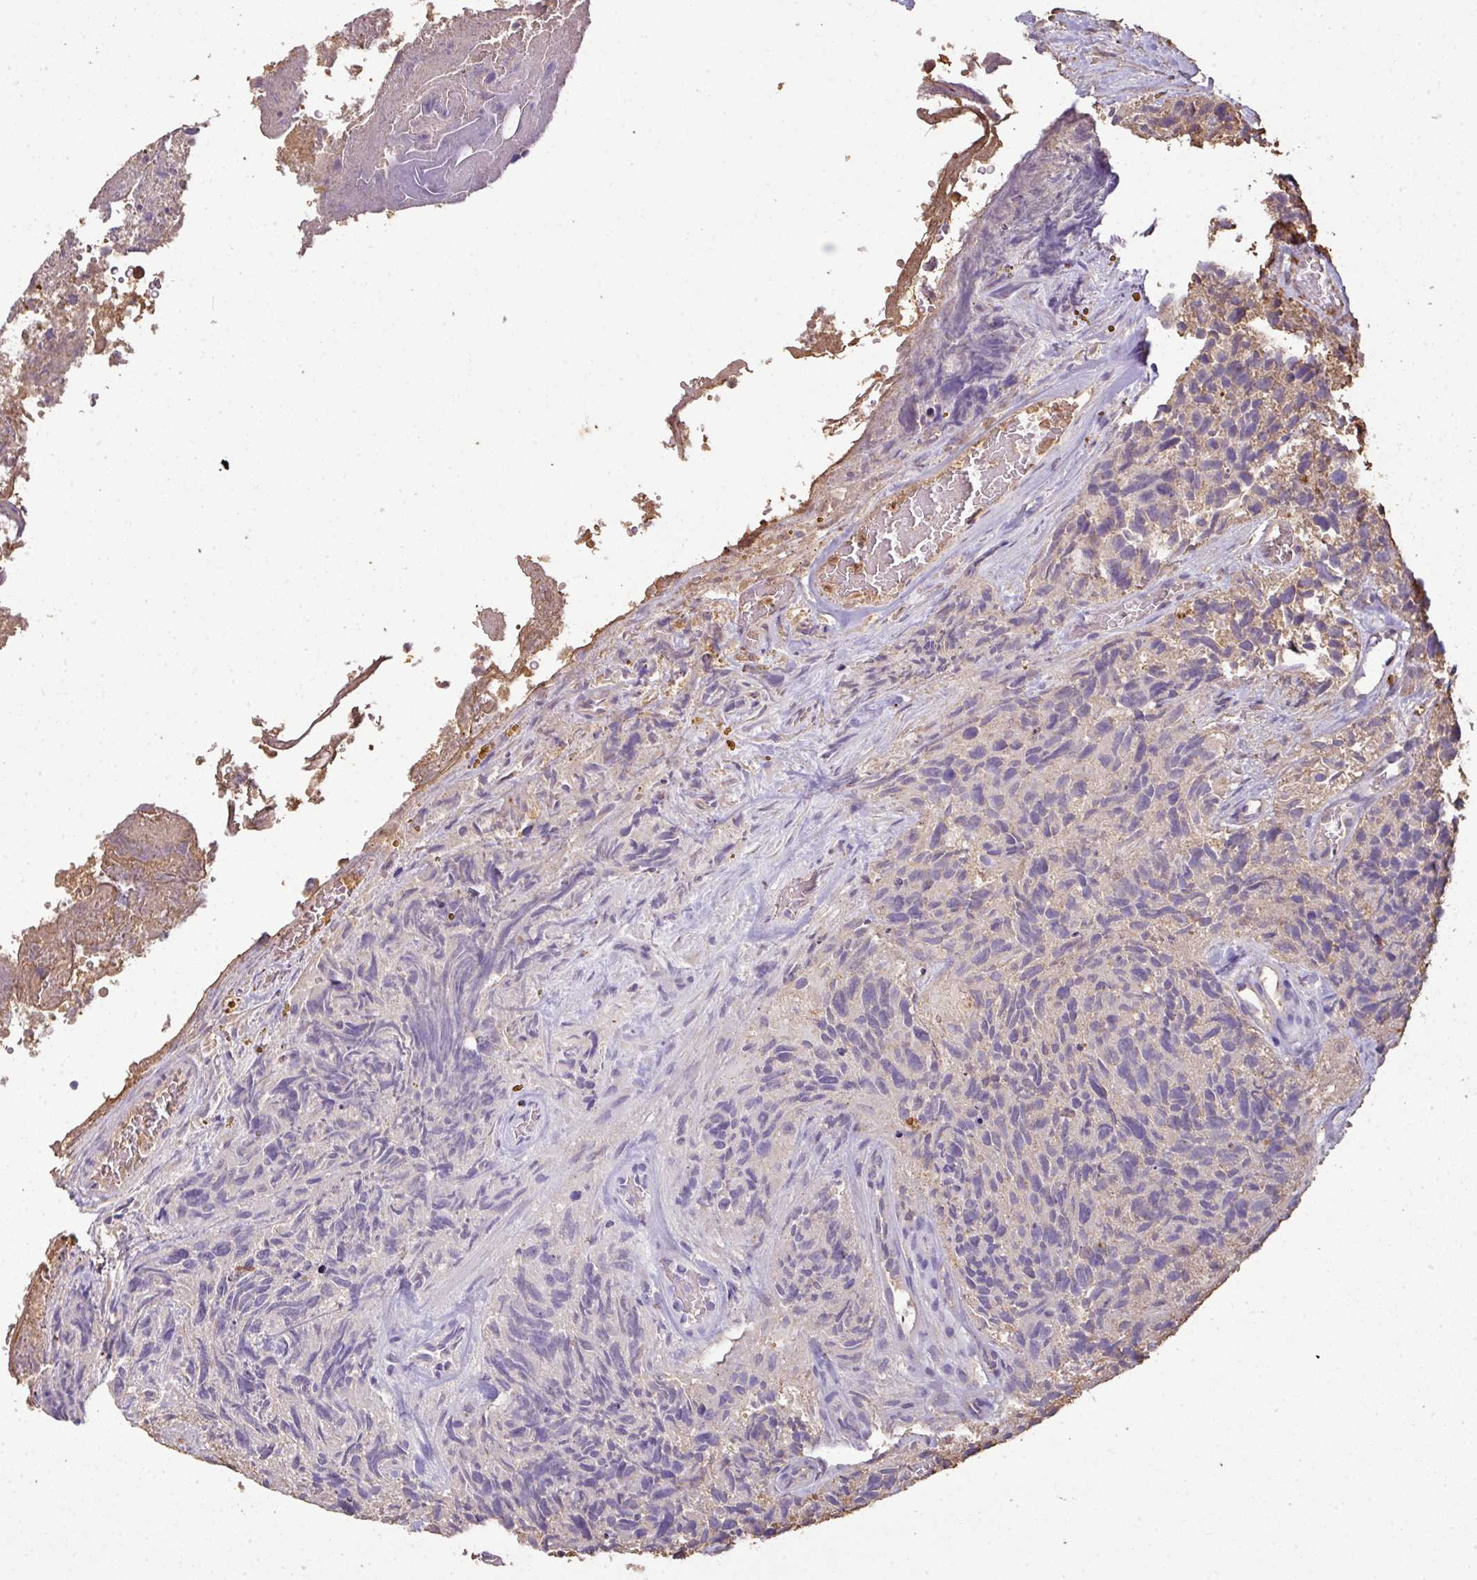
{"staining": {"intensity": "negative", "quantity": "none", "location": "none"}, "tissue": "glioma", "cell_type": "Tumor cells", "image_type": "cancer", "snomed": [{"axis": "morphology", "description": "Glioma, malignant, High grade"}, {"axis": "topography", "description": "Brain"}], "caption": "High power microscopy image of an immunohistochemistry (IHC) micrograph of glioma, revealing no significant expression in tumor cells.", "gene": "ATAT1", "patient": {"sex": "male", "age": 69}}